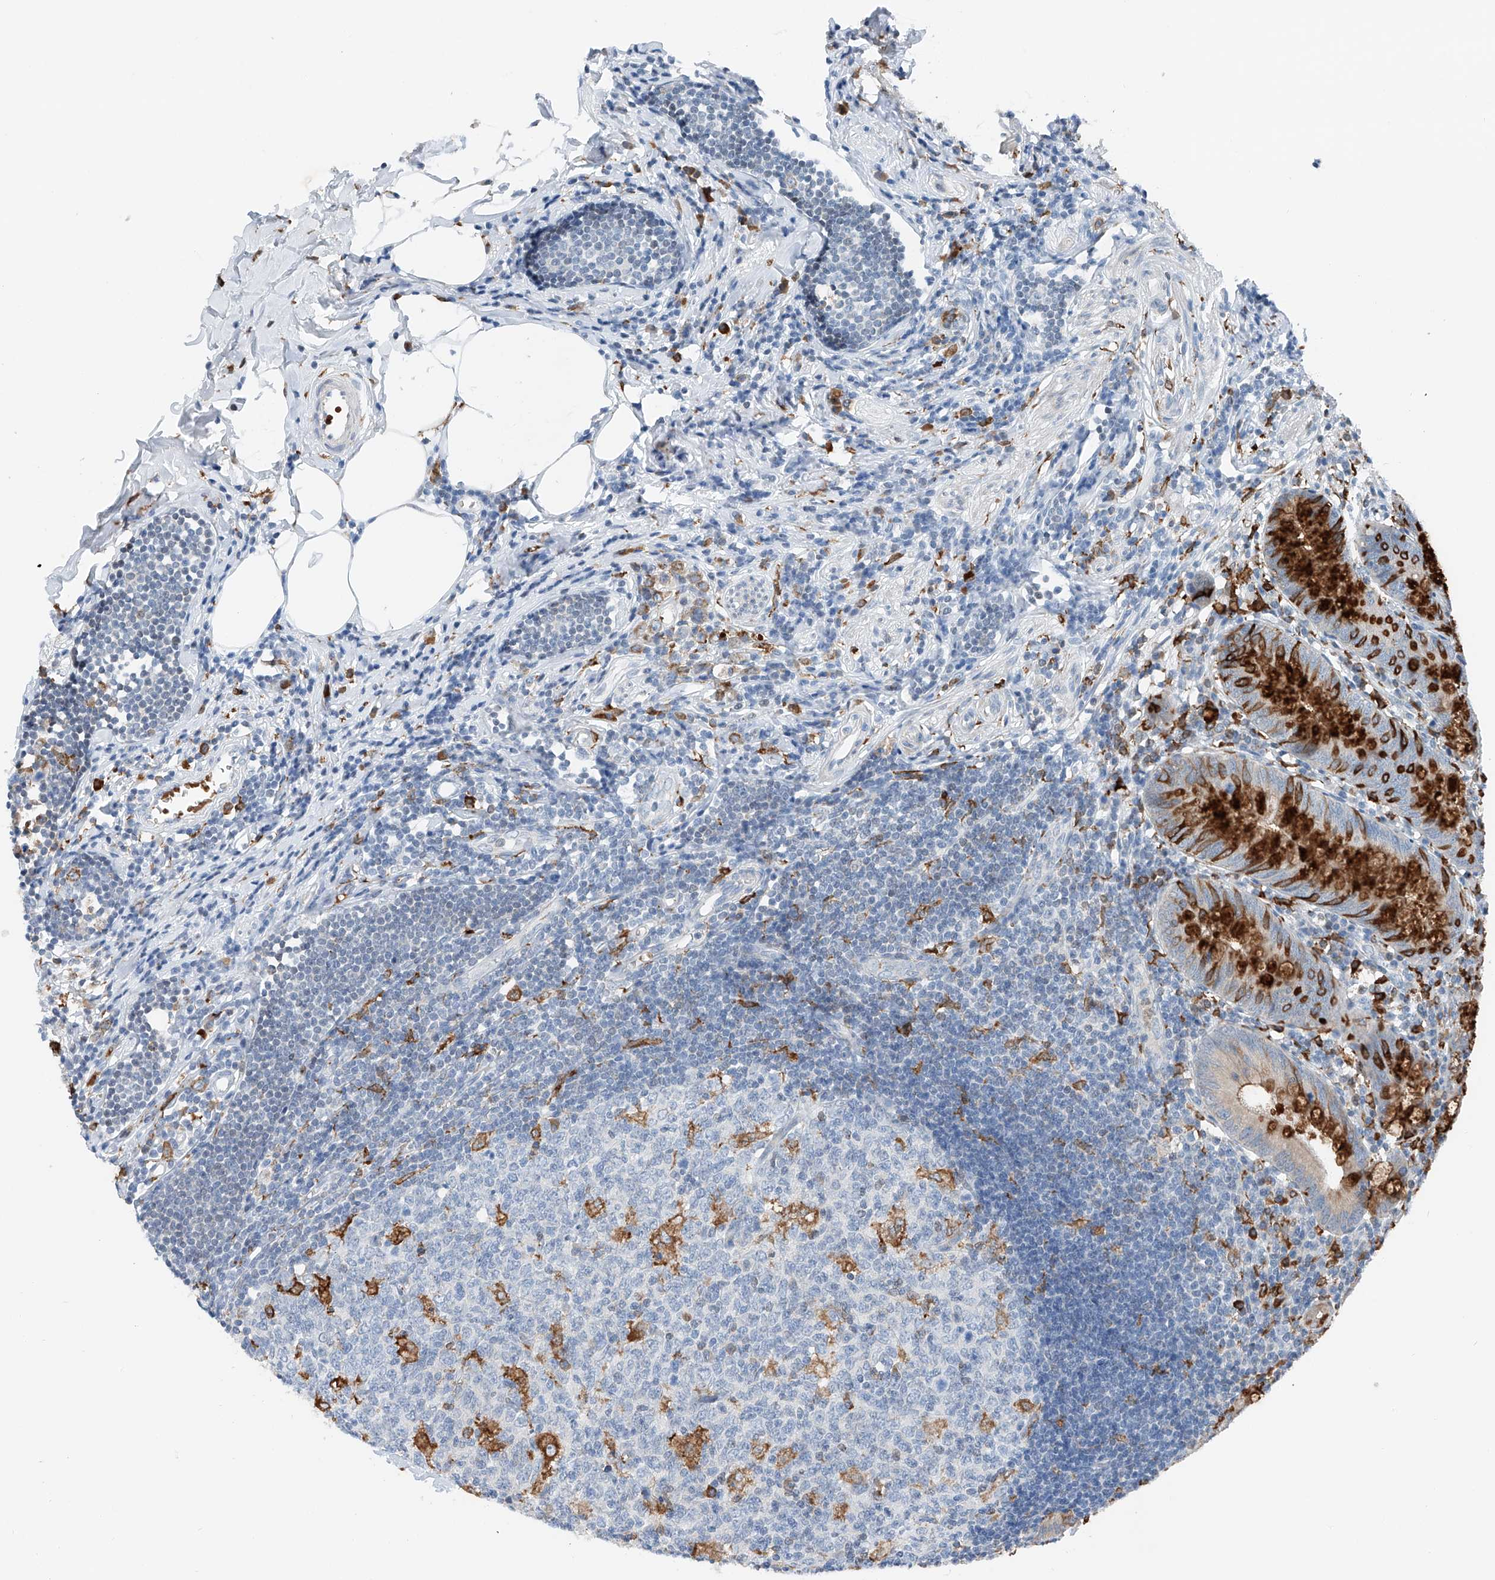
{"staining": {"intensity": "strong", "quantity": "25%-75%", "location": "cytoplasmic/membranous"}, "tissue": "appendix", "cell_type": "Glandular cells", "image_type": "normal", "snomed": [{"axis": "morphology", "description": "Normal tissue, NOS"}, {"axis": "topography", "description": "Appendix"}], "caption": "Immunohistochemistry histopathology image of normal appendix: human appendix stained using immunohistochemistry demonstrates high levels of strong protein expression localized specifically in the cytoplasmic/membranous of glandular cells, appearing as a cytoplasmic/membranous brown color.", "gene": "TBXAS1", "patient": {"sex": "female", "age": 54}}